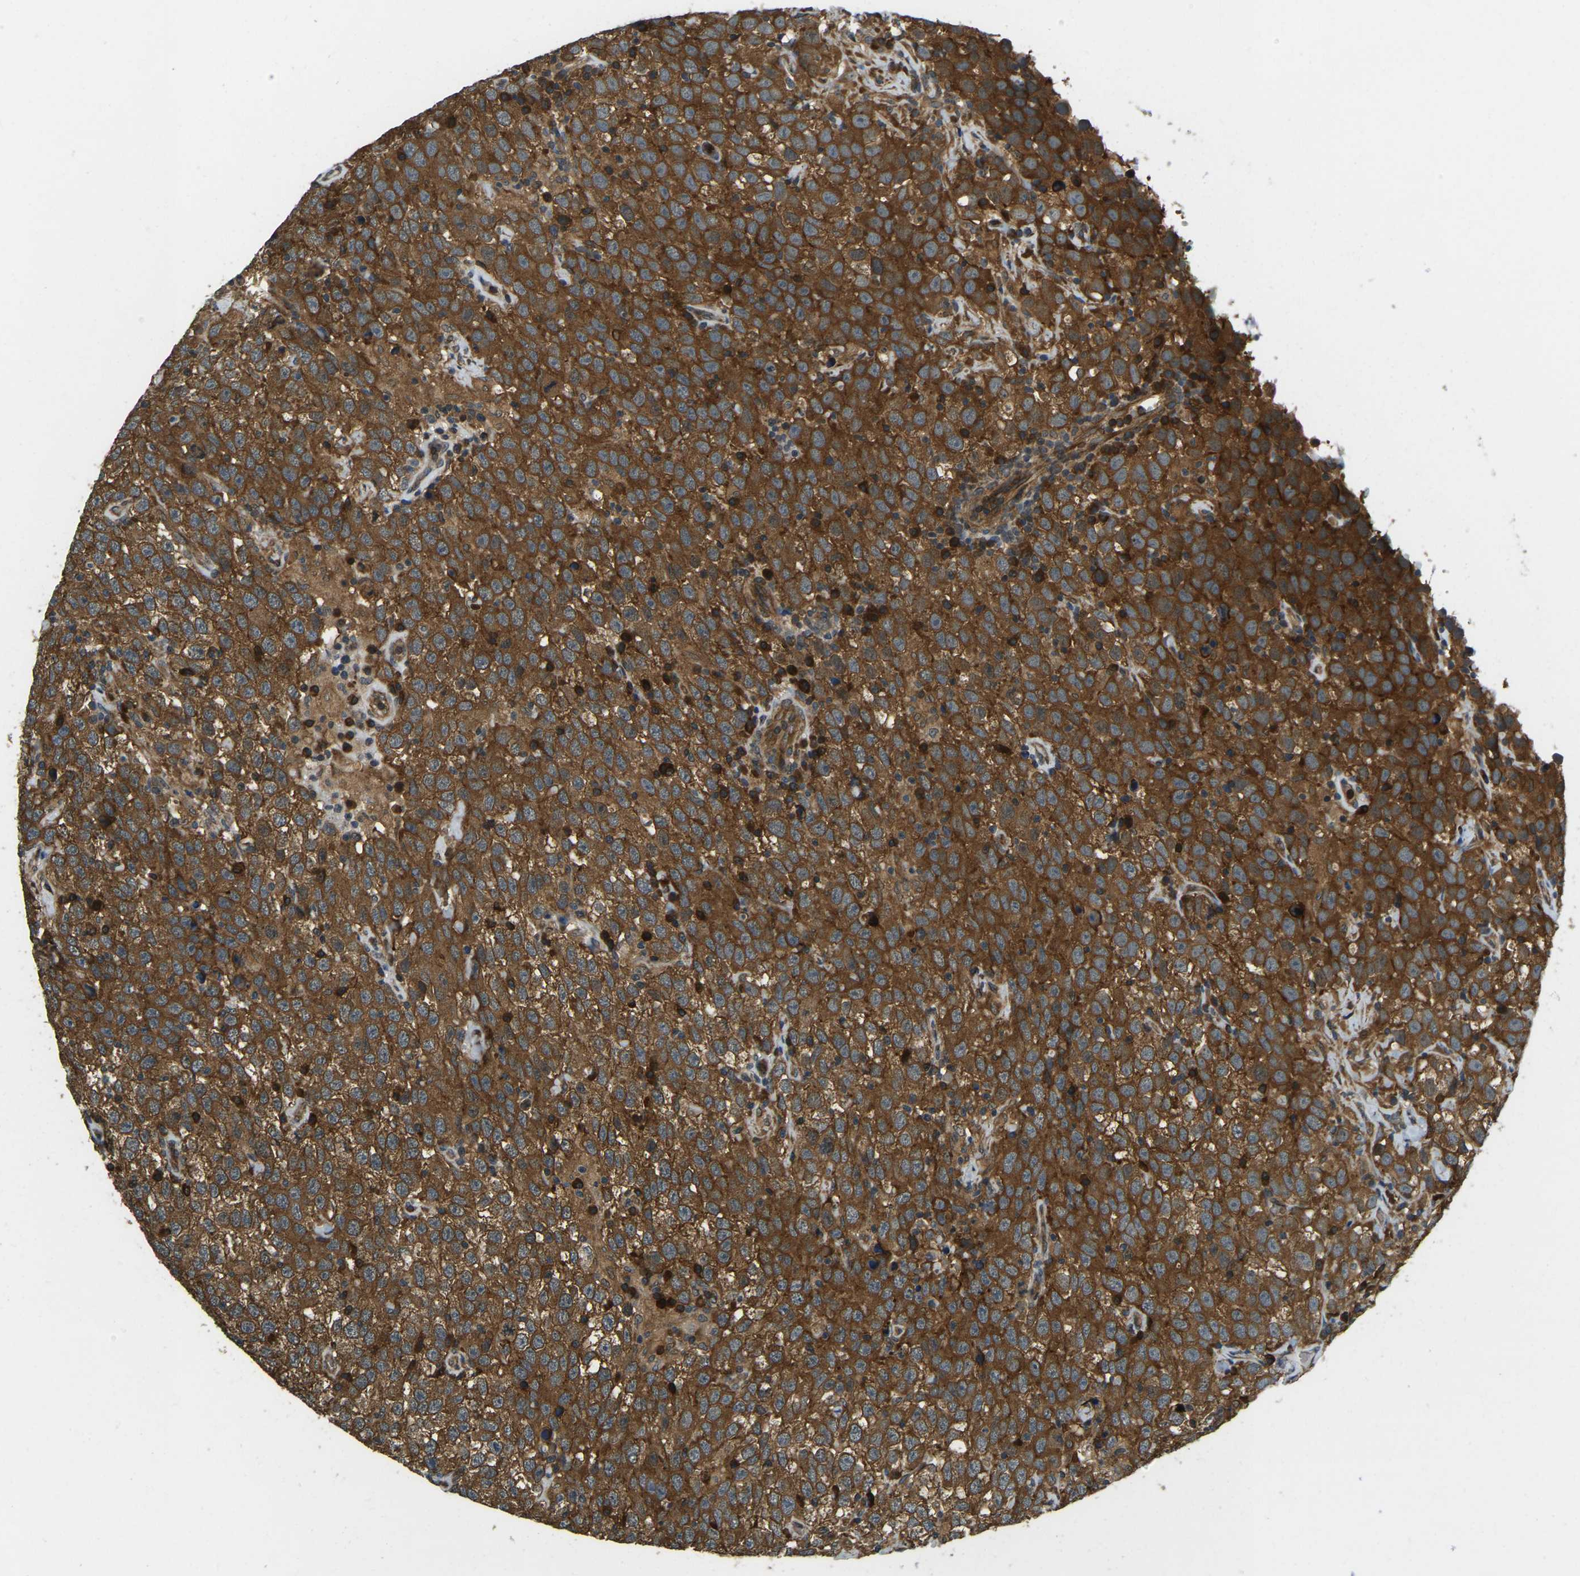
{"staining": {"intensity": "strong", "quantity": ">75%", "location": "cytoplasmic/membranous"}, "tissue": "testis cancer", "cell_type": "Tumor cells", "image_type": "cancer", "snomed": [{"axis": "morphology", "description": "Seminoma, NOS"}, {"axis": "topography", "description": "Testis"}], "caption": "Immunohistochemical staining of seminoma (testis) shows strong cytoplasmic/membranous protein expression in approximately >75% of tumor cells.", "gene": "ERGIC1", "patient": {"sex": "male", "age": 41}}